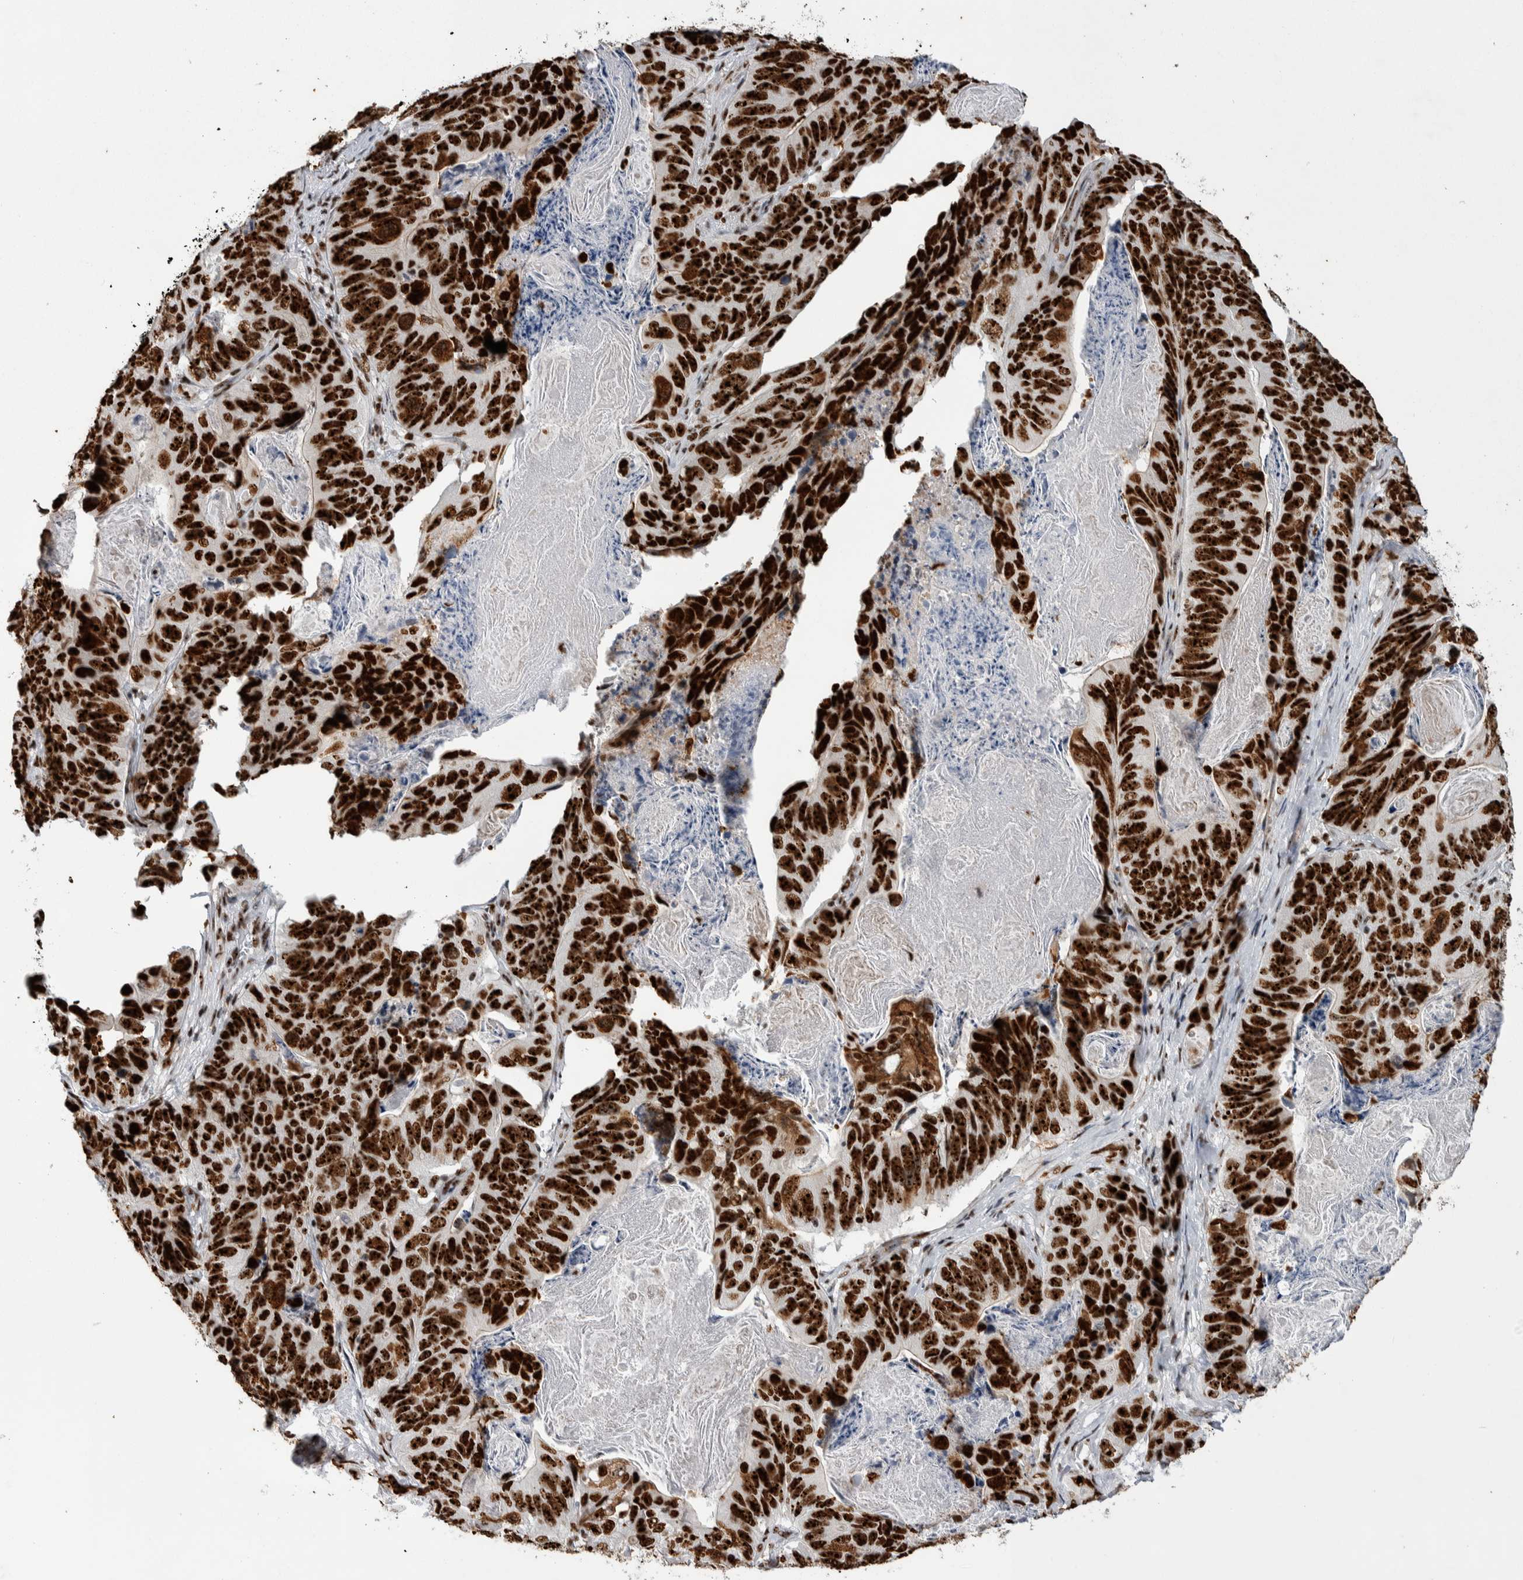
{"staining": {"intensity": "strong", "quantity": ">75%", "location": "nuclear"}, "tissue": "stomach cancer", "cell_type": "Tumor cells", "image_type": "cancer", "snomed": [{"axis": "morphology", "description": "Normal tissue, NOS"}, {"axis": "morphology", "description": "Adenocarcinoma, NOS"}, {"axis": "topography", "description": "Stomach"}], "caption": "Adenocarcinoma (stomach) tissue shows strong nuclear expression in about >75% of tumor cells", "gene": "NCL", "patient": {"sex": "female", "age": 89}}